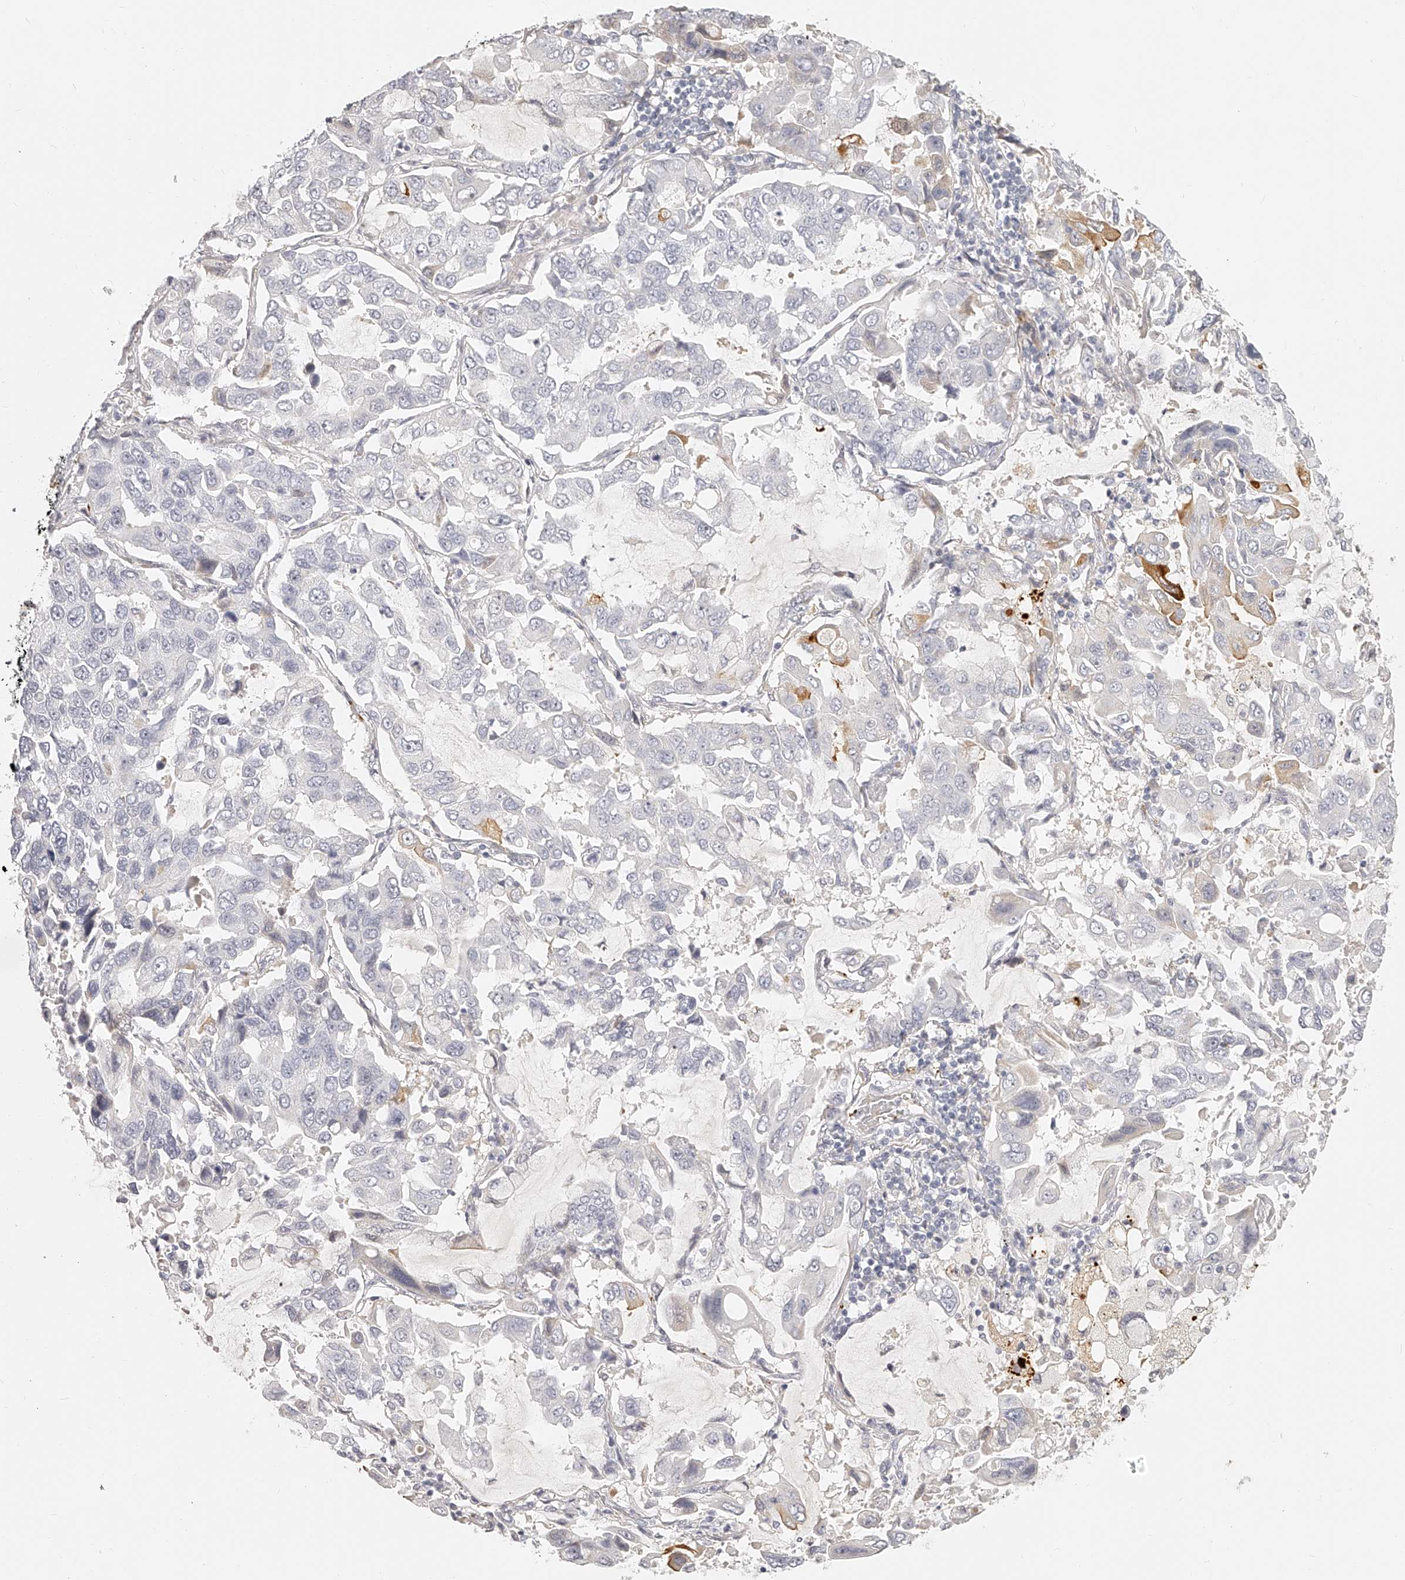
{"staining": {"intensity": "negative", "quantity": "none", "location": "none"}, "tissue": "lung cancer", "cell_type": "Tumor cells", "image_type": "cancer", "snomed": [{"axis": "morphology", "description": "Adenocarcinoma, NOS"}, {"axis": "topography", "description": "Lung"}], "caption": "This photomicrograph is of adenocarcinoma (lung) stained with immunohistochemistry to label a protein in brown with the nuclei are counter-stained blue. There is no positivity in tumor cells.", "gene": "ITGB3", "patient": {"sex": "male", "age": 64}}